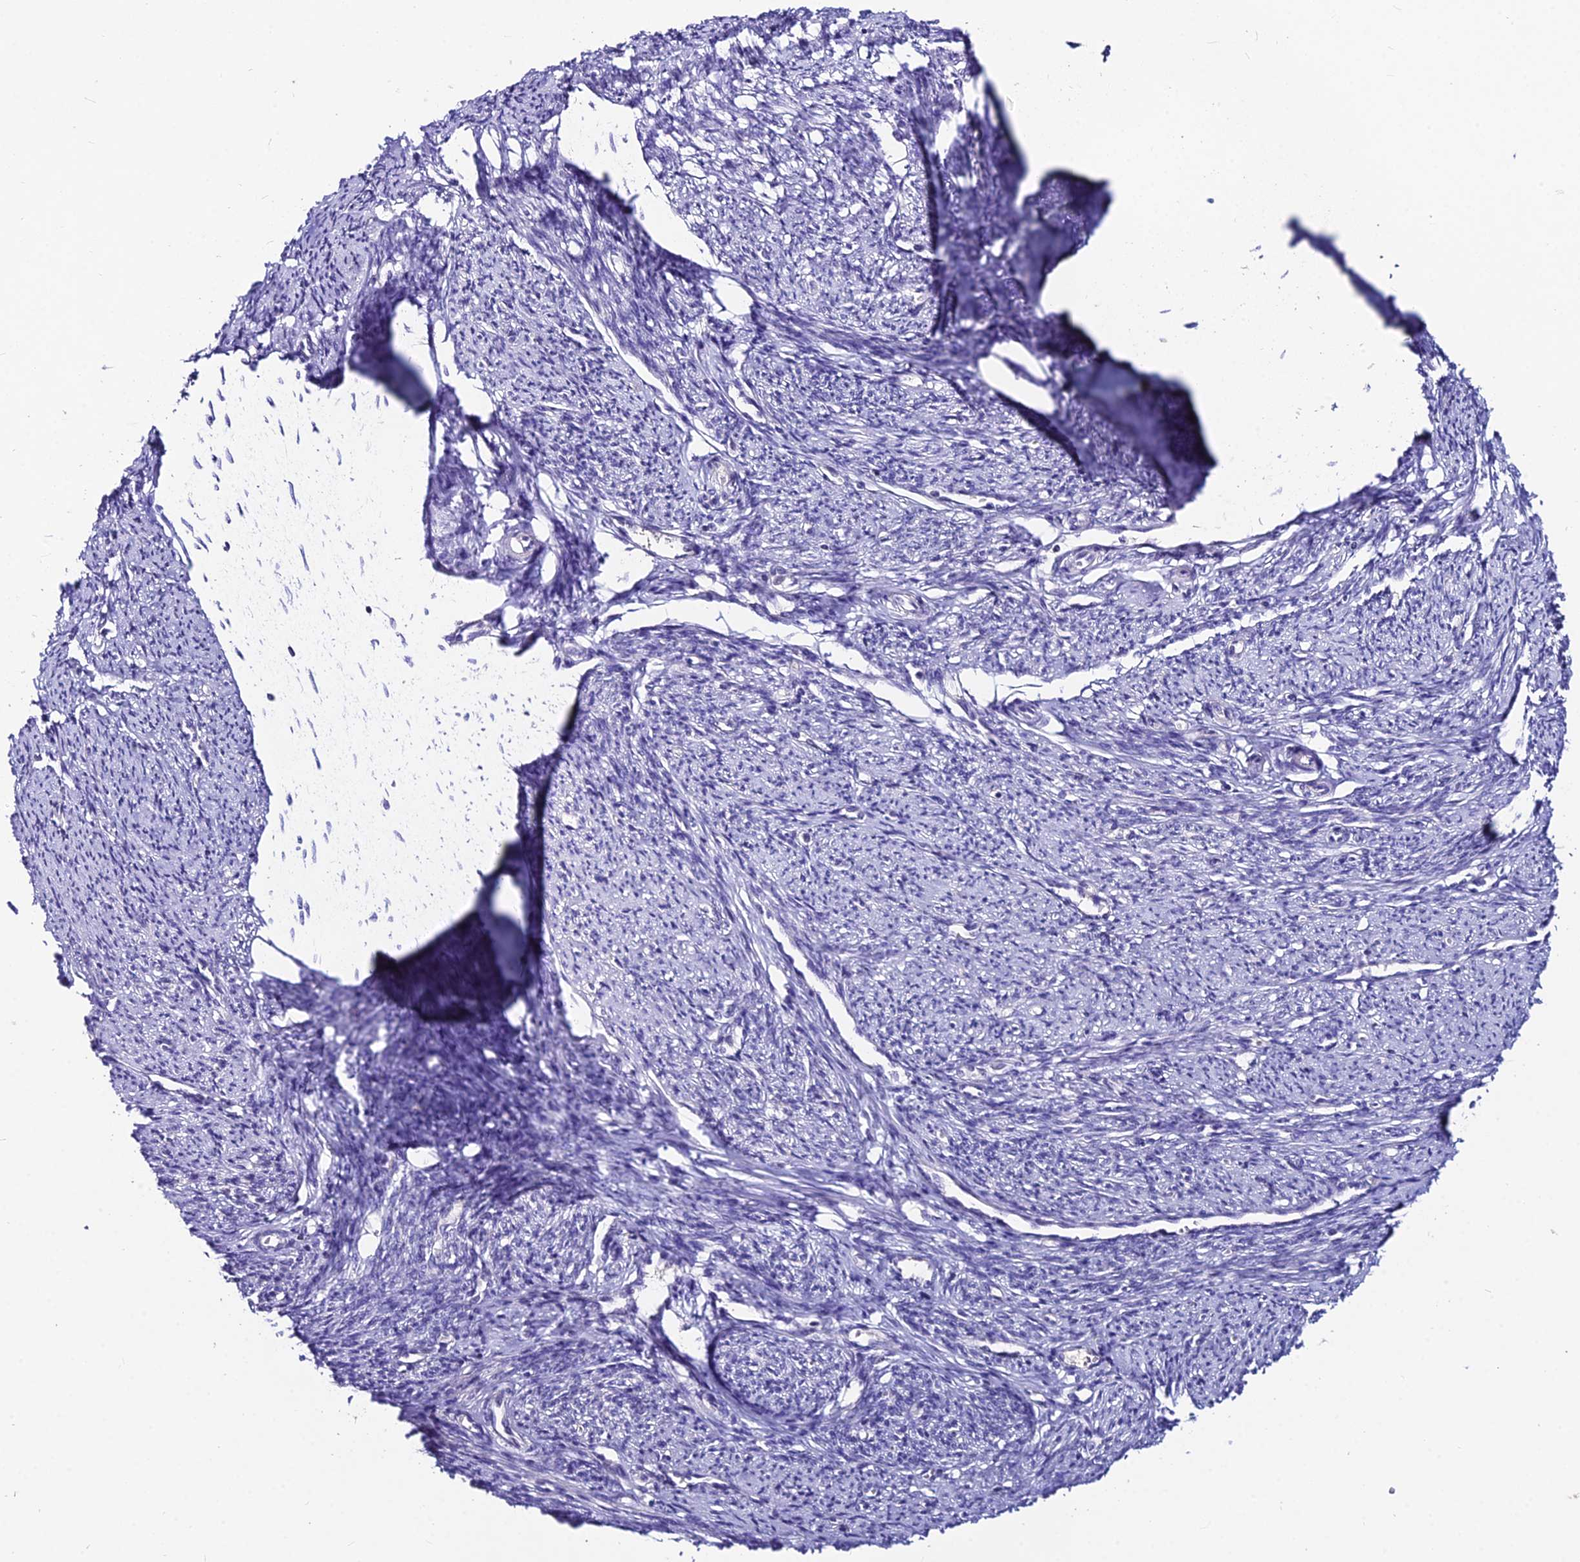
{"staining": {"intensity": "negative", "quantity": "none", "location": "none"}, "tissue": "smooth muscle", "cell_type": "Smooth muscle cells", "image_type": "normal", "snomed": [{"axis": "morphology", "description": "Normal tissue, NOS"}, {"axis": "topography", "description": "Smooth muscle"}, {"axis": "topography", "description": "Uterus"}], "caption": "This is a photomicrograph of IHC staining of normal smooth muscle, which shows no expression in smooth muscle cells.", "gene": "LGALS7", "patient": {"sex": "female", "age": 59}}